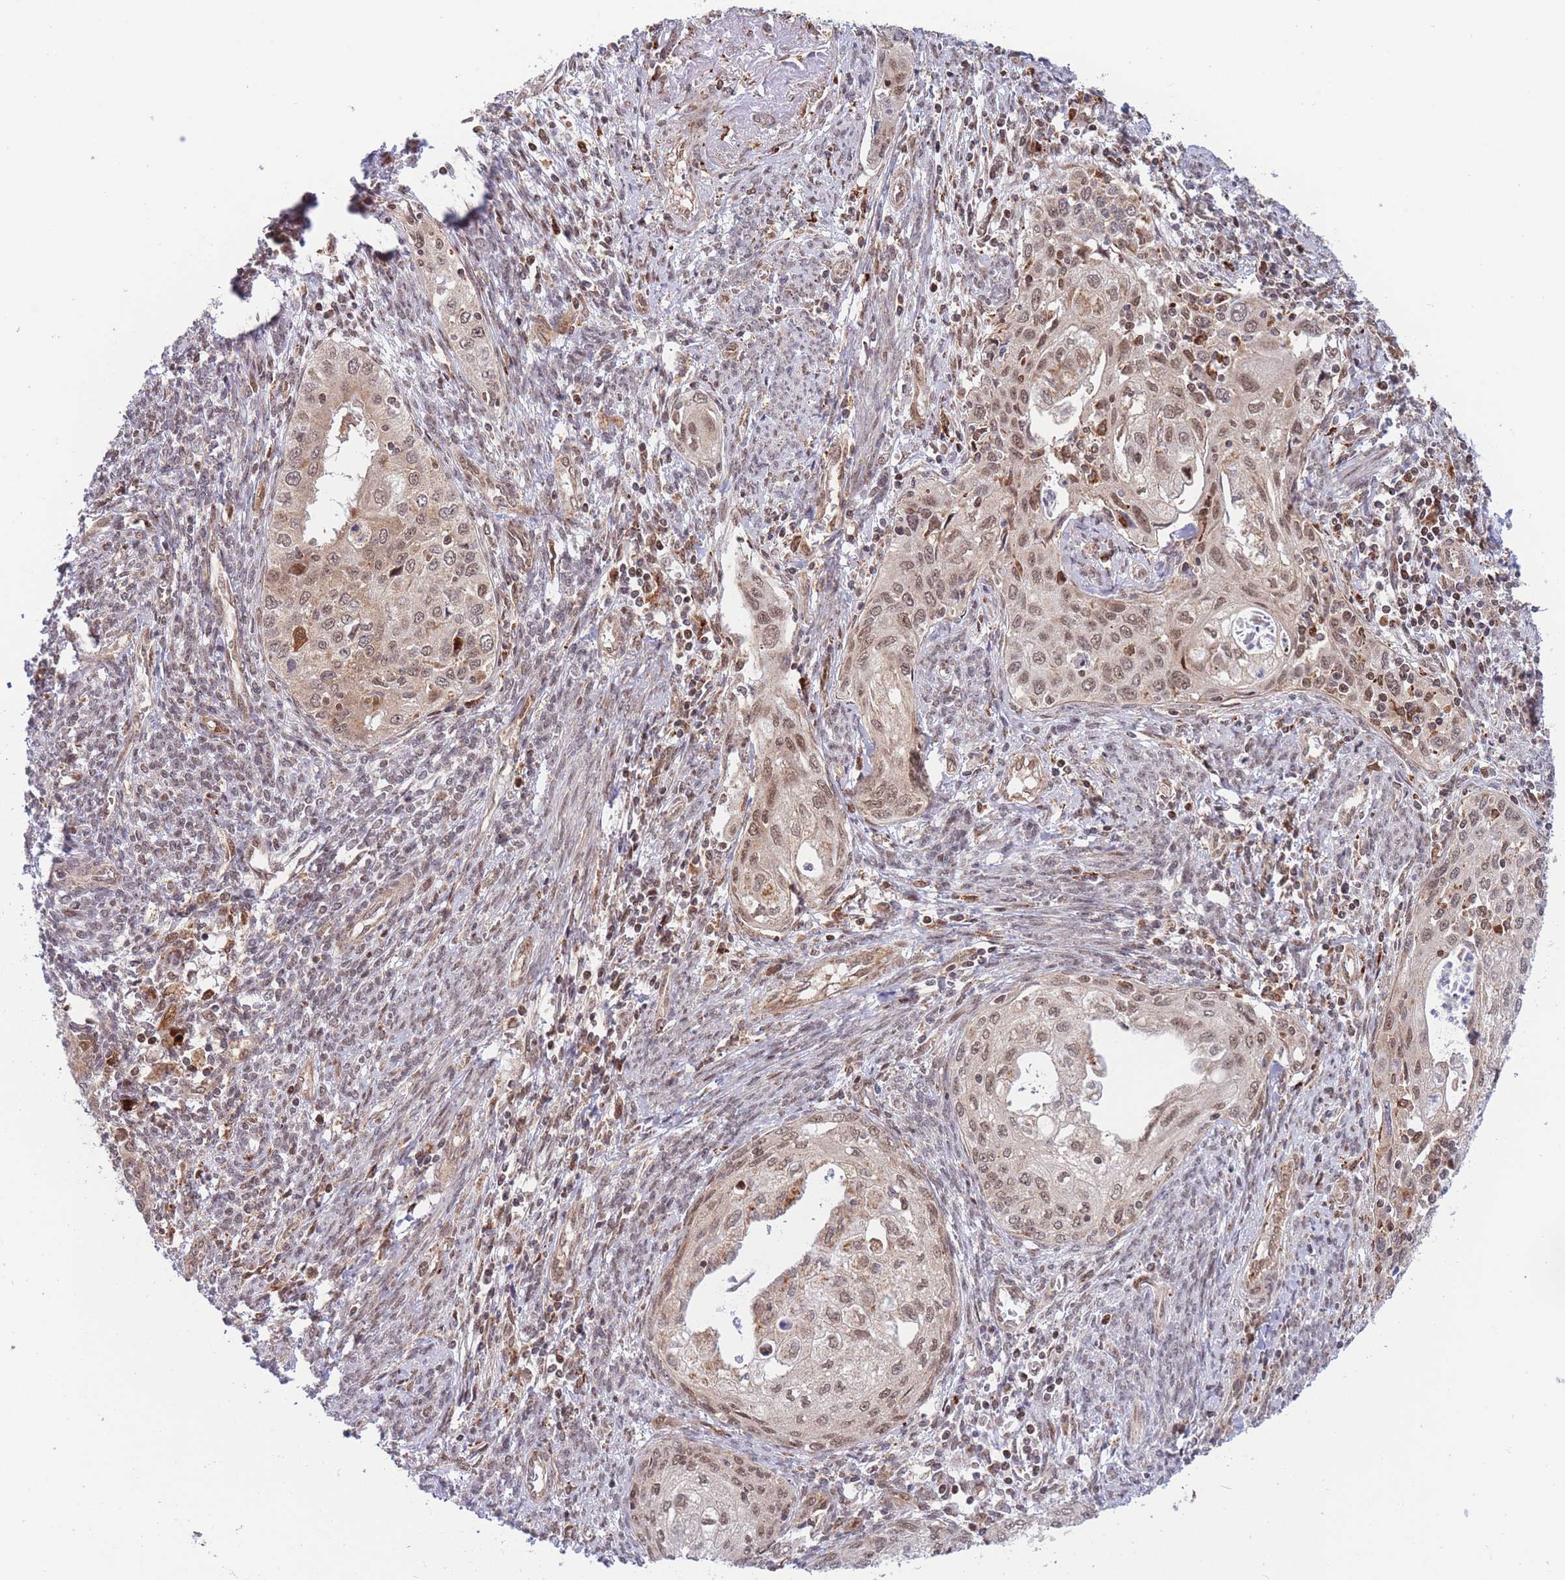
{"staining": {"intensity": "moderate", "quantity": ">75%", "location": "nuclear"}, "tissue": "cervical cancer", "cell_type": "Tumor cells", "image_type": "cancer", "snomed": [{"axis": "morphology", "description": "Squamous cell carcinoma, NOS"}, {"axis": "topography", "description": "Cervix"}], "caption": "Moderate nuclear protein positivity is present in about >75% of tumor cells in squamous cell carcinoma (cervical). (DAB = brown stain, brightfield microscopy at high magnification).", "gene": "BOD1L1", "patient": {"sex": "female", "age": 67}}